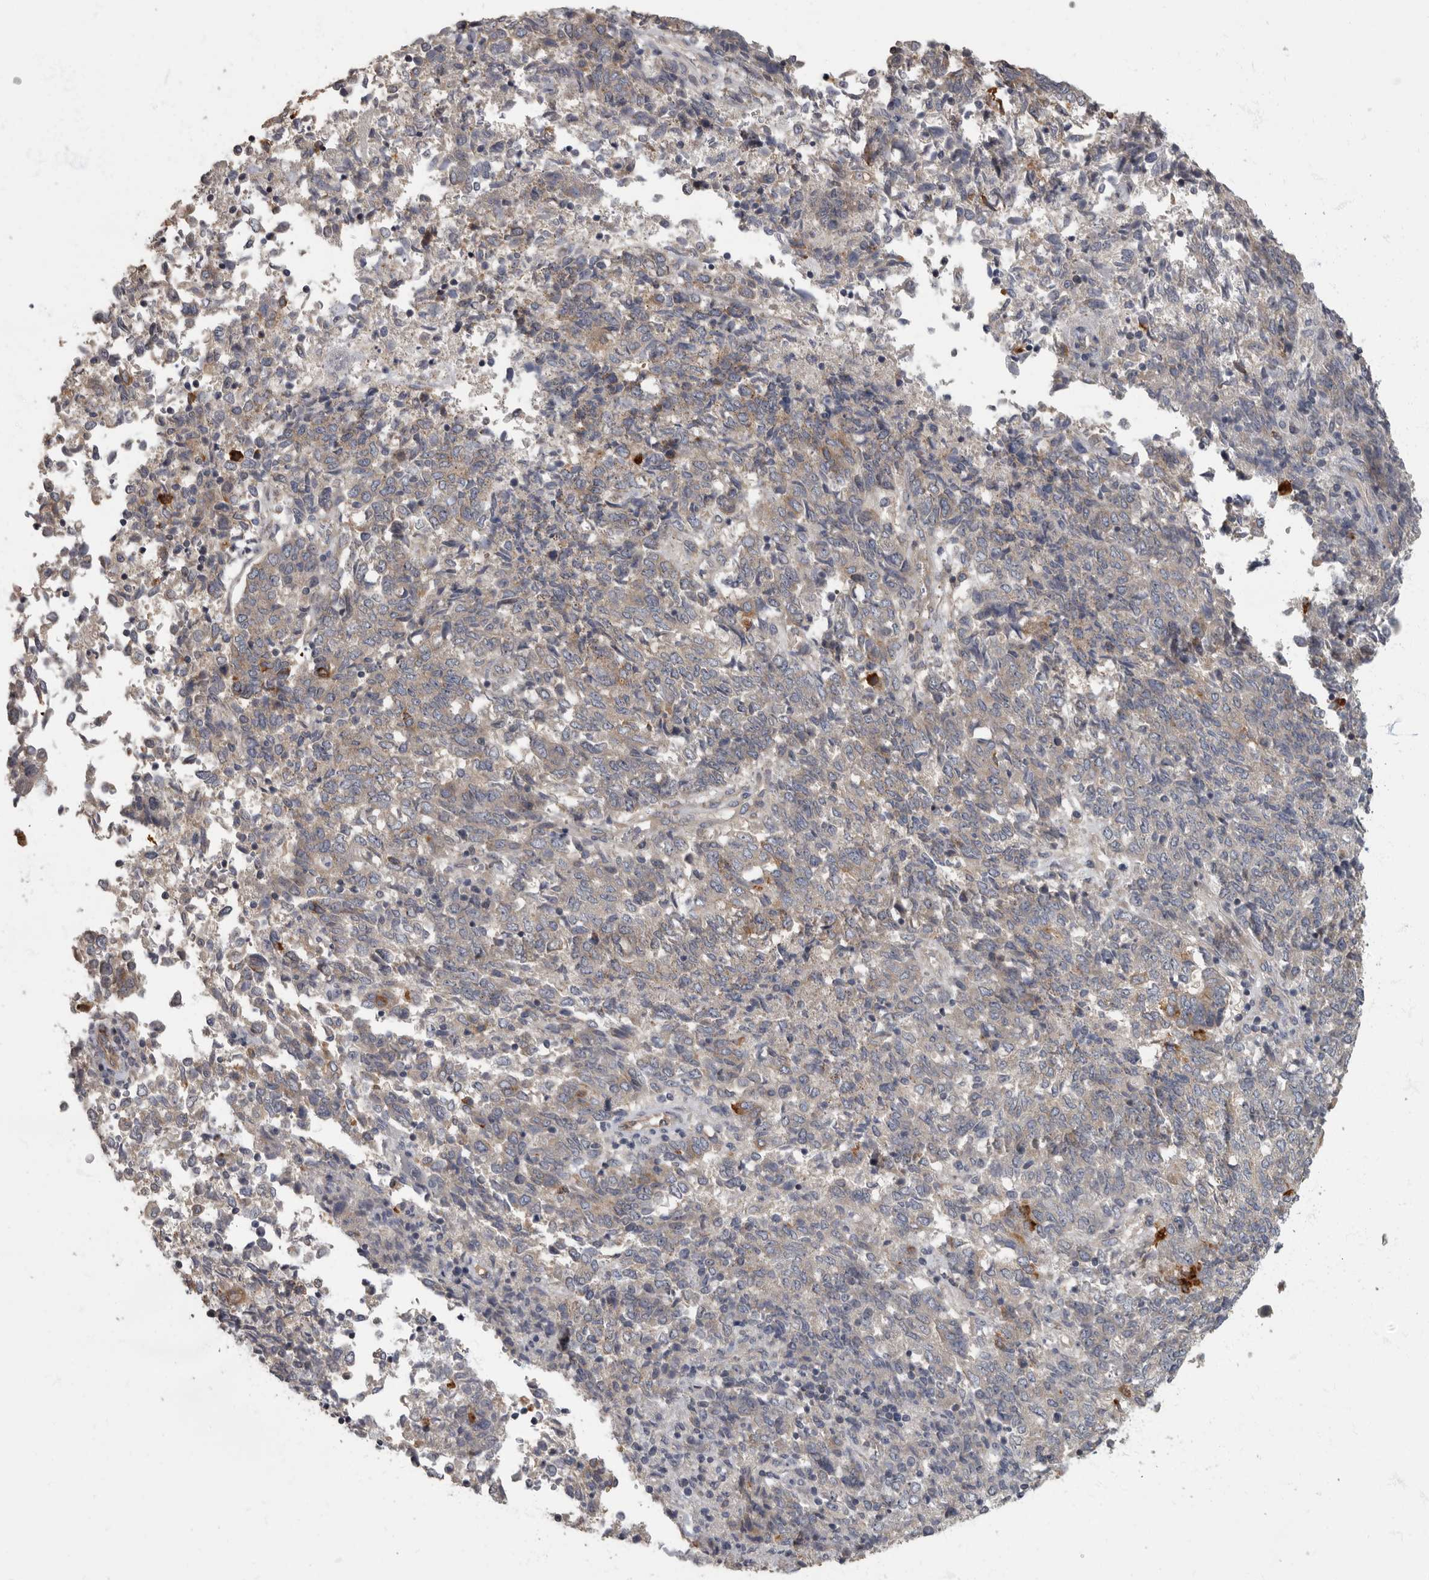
{"staining": {"intensity": "weak", "quantity": "<25%", "location": "cytoplasmic/membranous"}, "tissue": "endometrial cancer", "cell_type": "Tumor cells", "image_type": "cancer", "snomed": [{"axis": "morphology", "description": "Adenocarcinoma, NOS"}, {"axis": "topography", "description": "Endometrium"}], "caption": "Endometrial cancer was stained to show a protein in brown. There is no significant expression in tumor cells.", "gene": "PDK1", "patient": {"sex": "female", "age": 80}}